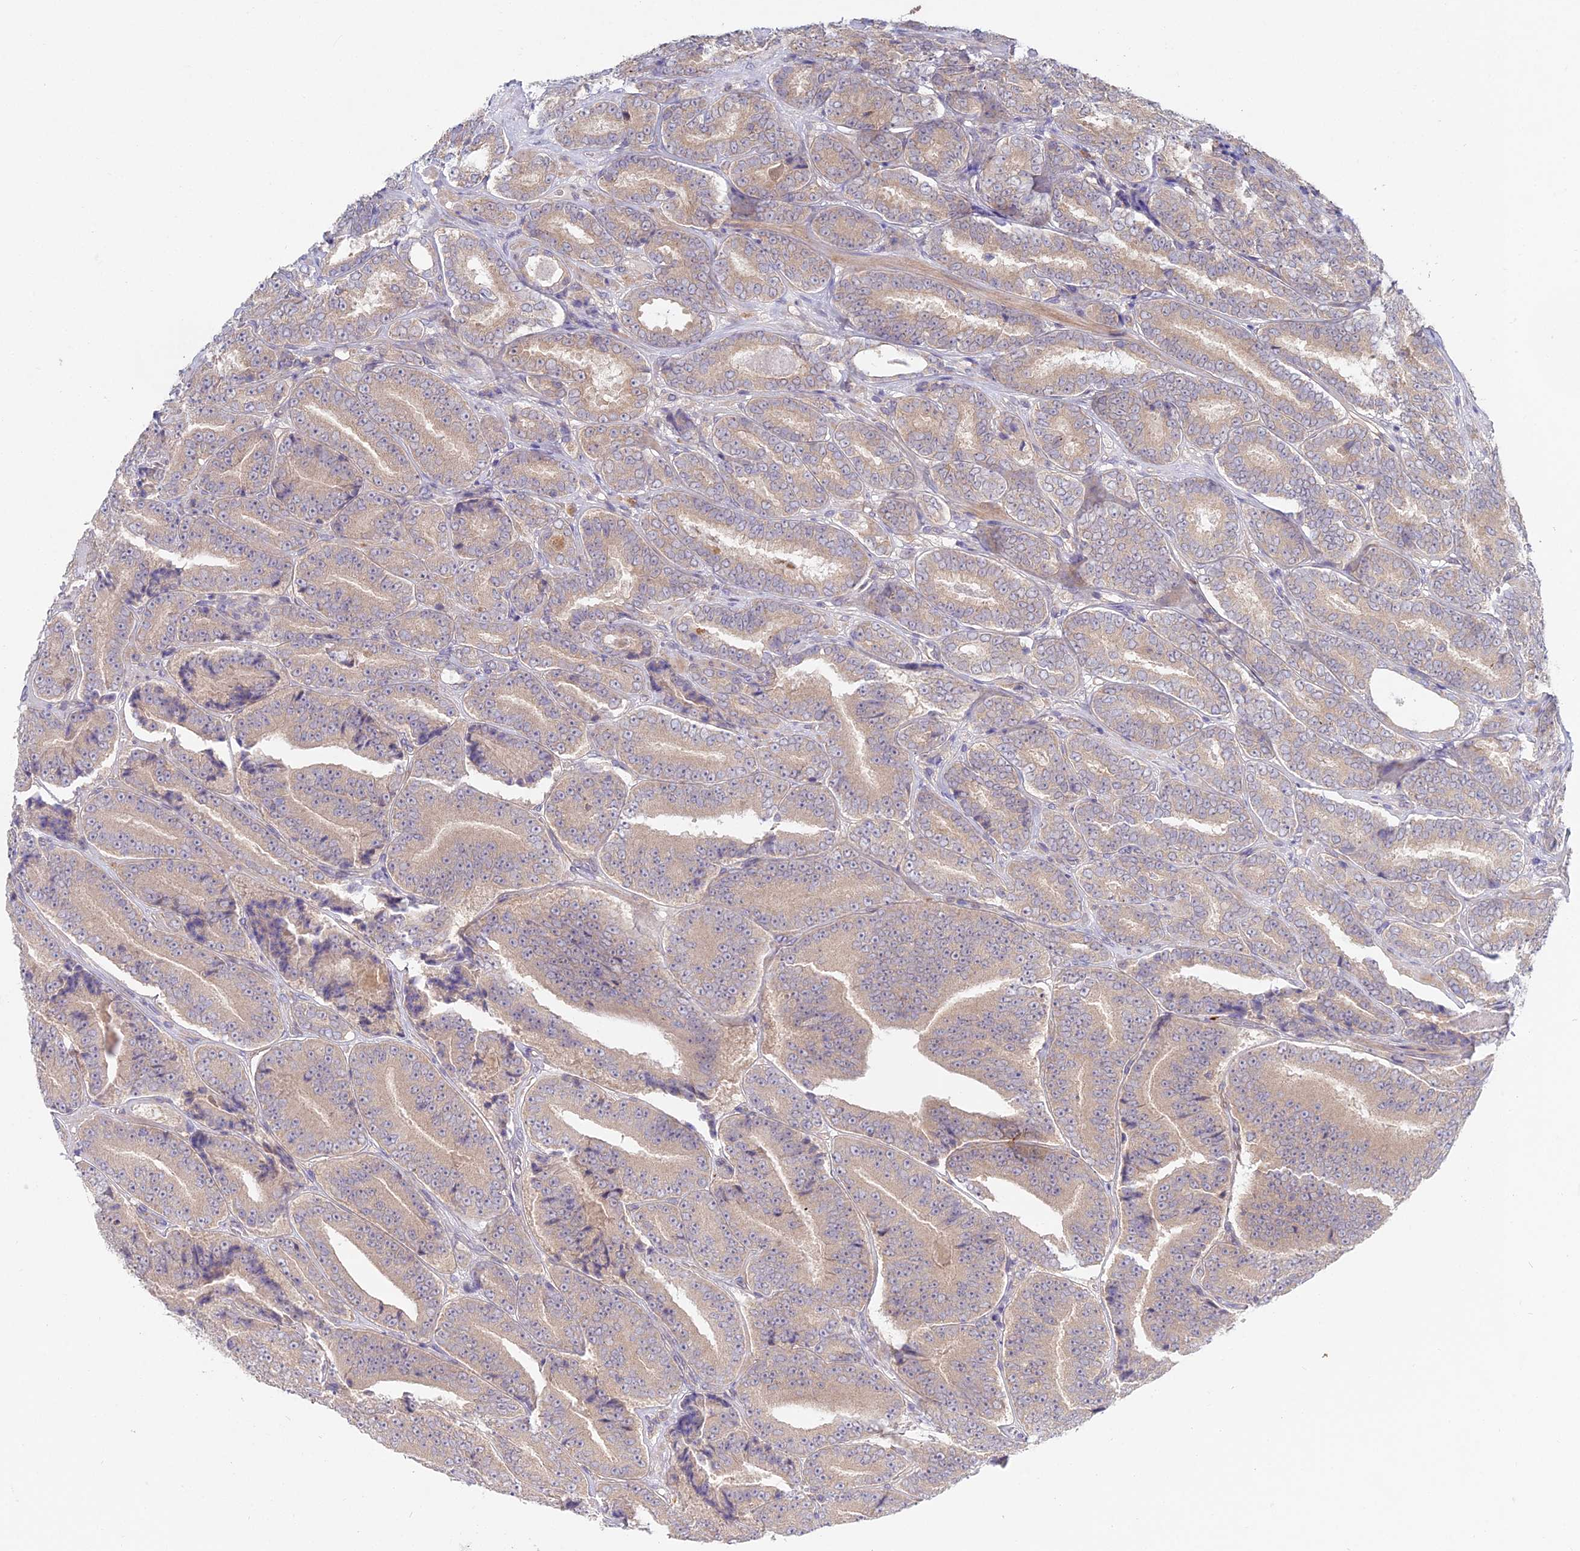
{"staining": {"intensity": "weak", "quantity": "25%-75%", "location": "cytoplasmic/membranous"}, "tissue": "prostate cancer", "cell_type": "Tumor cells", "image_type": "cancer", "snomed": [{"axis": "morphology", "description": "Adenocarcinoma, High grade"}, {"axis": "topography", "description": "Prostate"}], "caption": "This is an image of immunohistochemistry staining of prostate cancer (adenocarcinoma (high-grade)), which shows weak staining in the cytoplasmic/membranous of tumor cells.", "gene": "METTL26", "patient": {"sex": "male", "age": 72}}